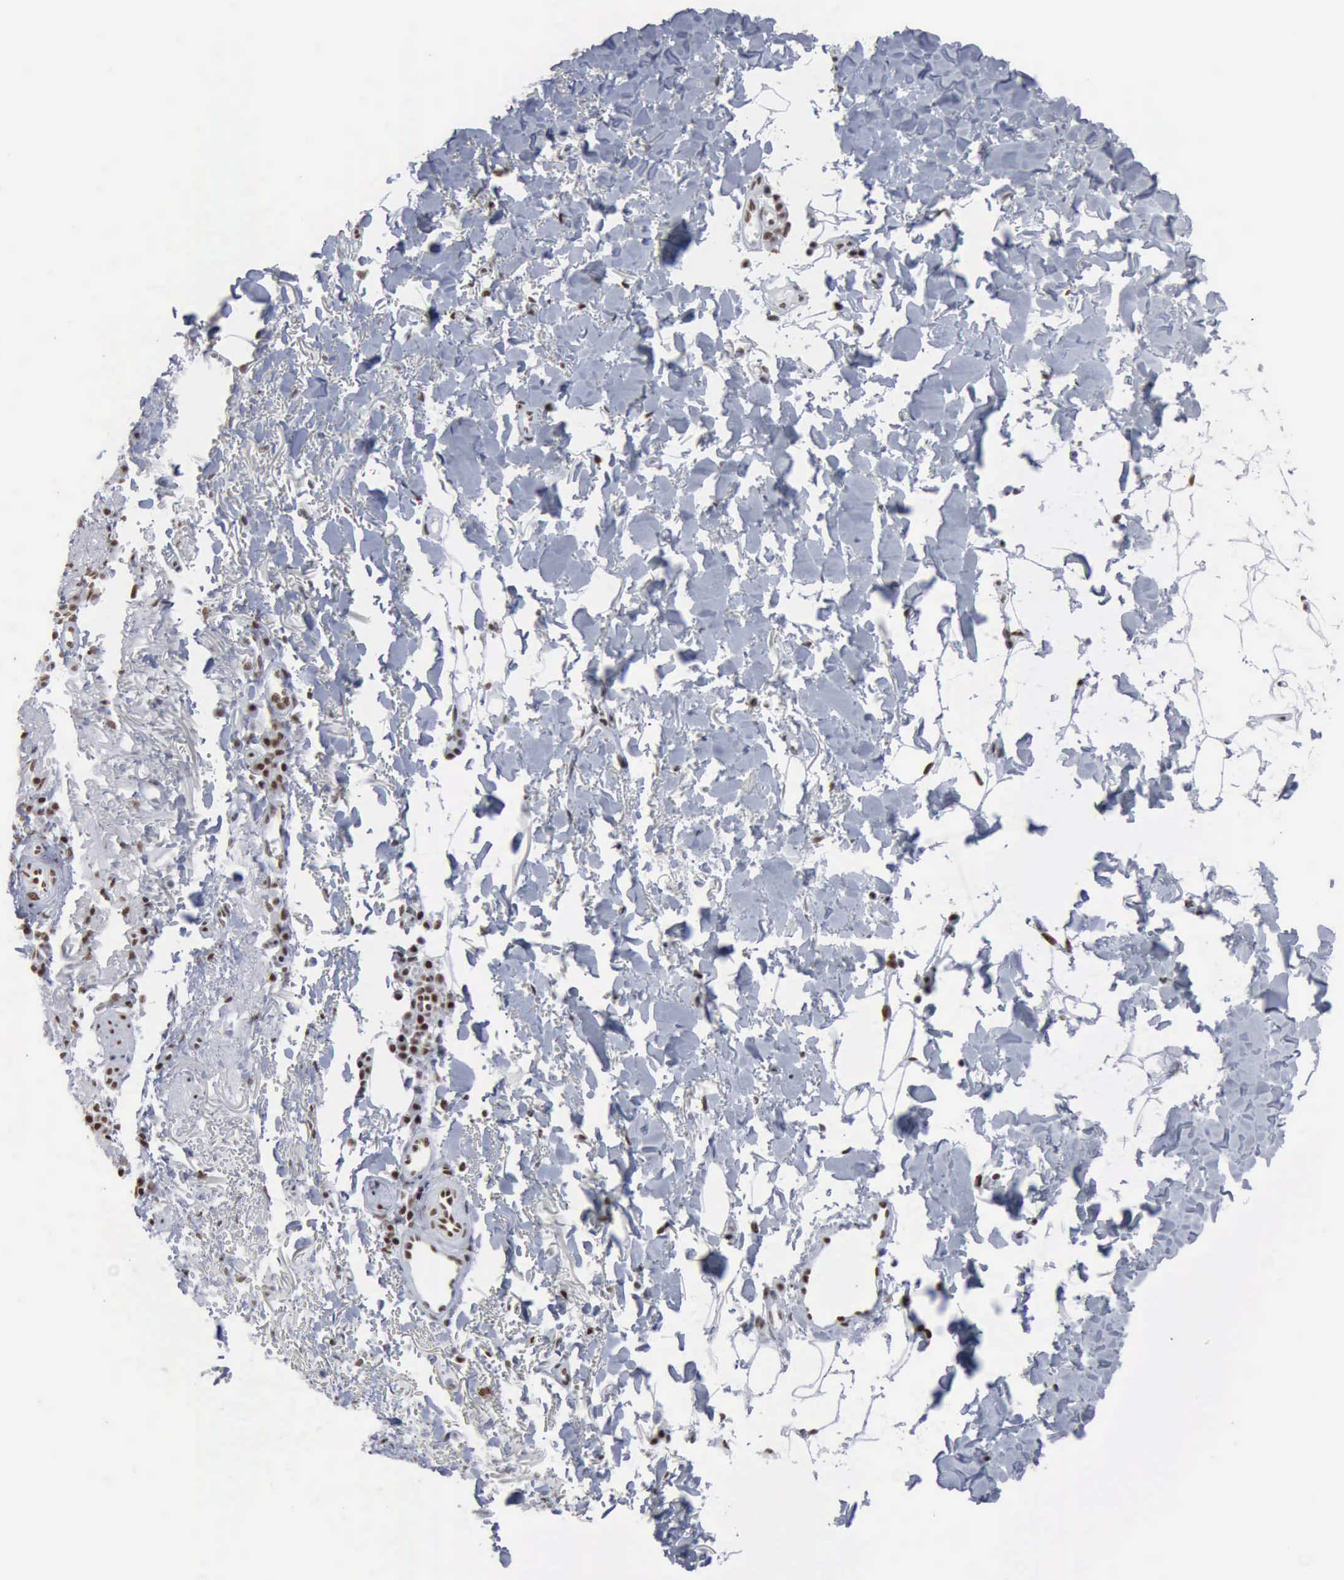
{"staining": {"intensity": "moderate", "quantity": ">75%", "location": "nuclear"}, "tissue": "skin cancer", "cell_type": "Tumor cells", "image_type": "cancer", "snomed": [{"axis": "morphology", "description": "Normal tissue, NOS"}, {"axis": "morphology", "description": "Basal cell carcinoma"}, {"axis": "topography", "description": "Skin"}], "caption": "This image exhibits immunohistochemistry (IHC) staining of basal cell carcinoma (skin), with medium moderate nuclear expression in approximately >75% of tumor cells.", "gene": "XPA", "patient": {"sex": "female", "age": 65}}